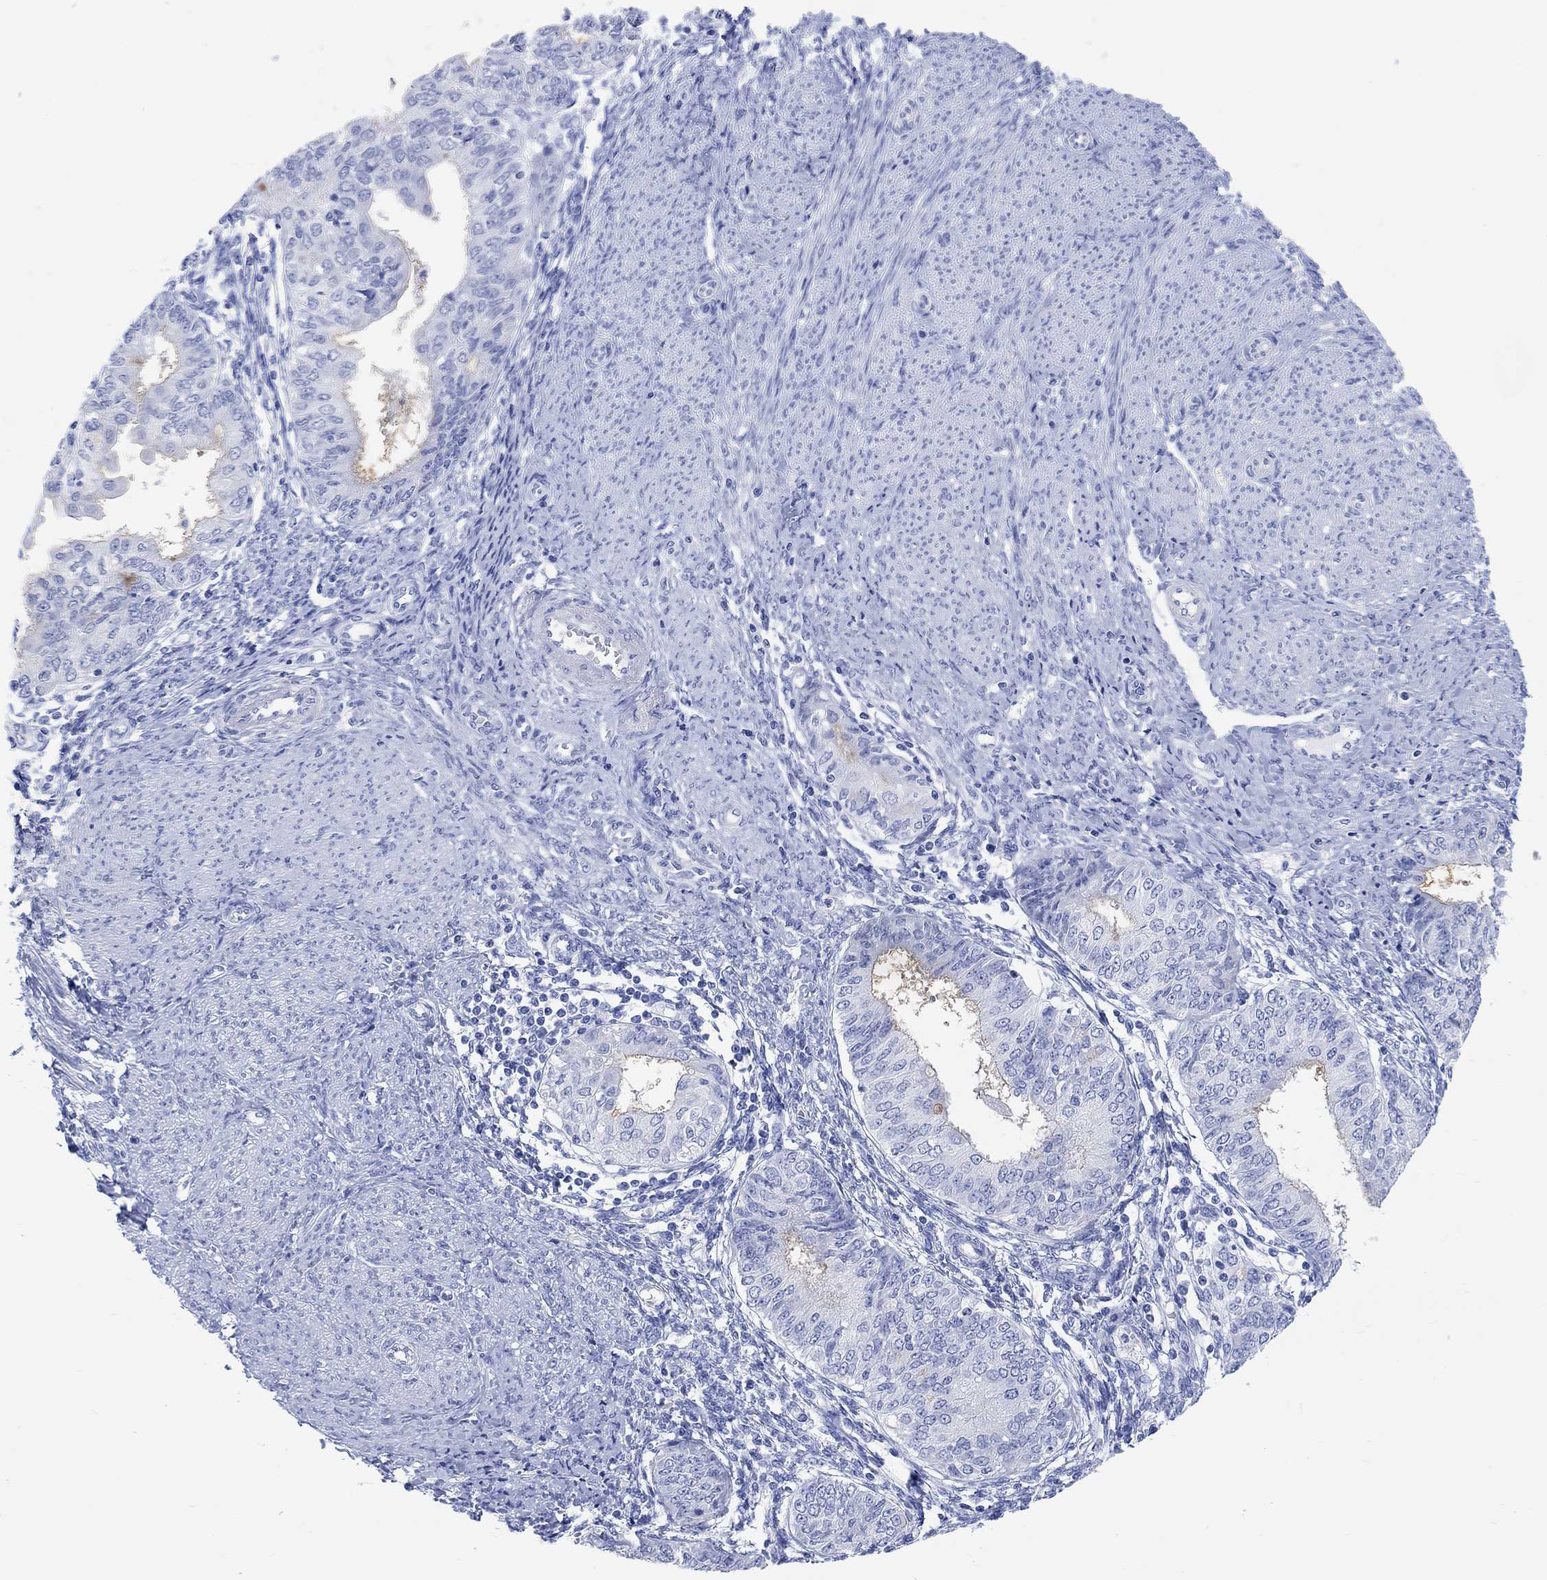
{"staining": {"intensity": "negative", "quantity": "none", "location": "none"}, "tissue": "endometrial cancer", "cell_type": "Tumor cells", "image_type": "cancer", "snomed": [{"axis": "morphology", "description": "Adenocarcinoma, NOS"}, {"axis": "topography", "description": "Endometrium"}], "caption": "Human endometrial cancer stained for a protein using IHC reveals no expression in tumor cells.", "gene": "XIRP2", "patient": {"sex": "female", "age": 68}}